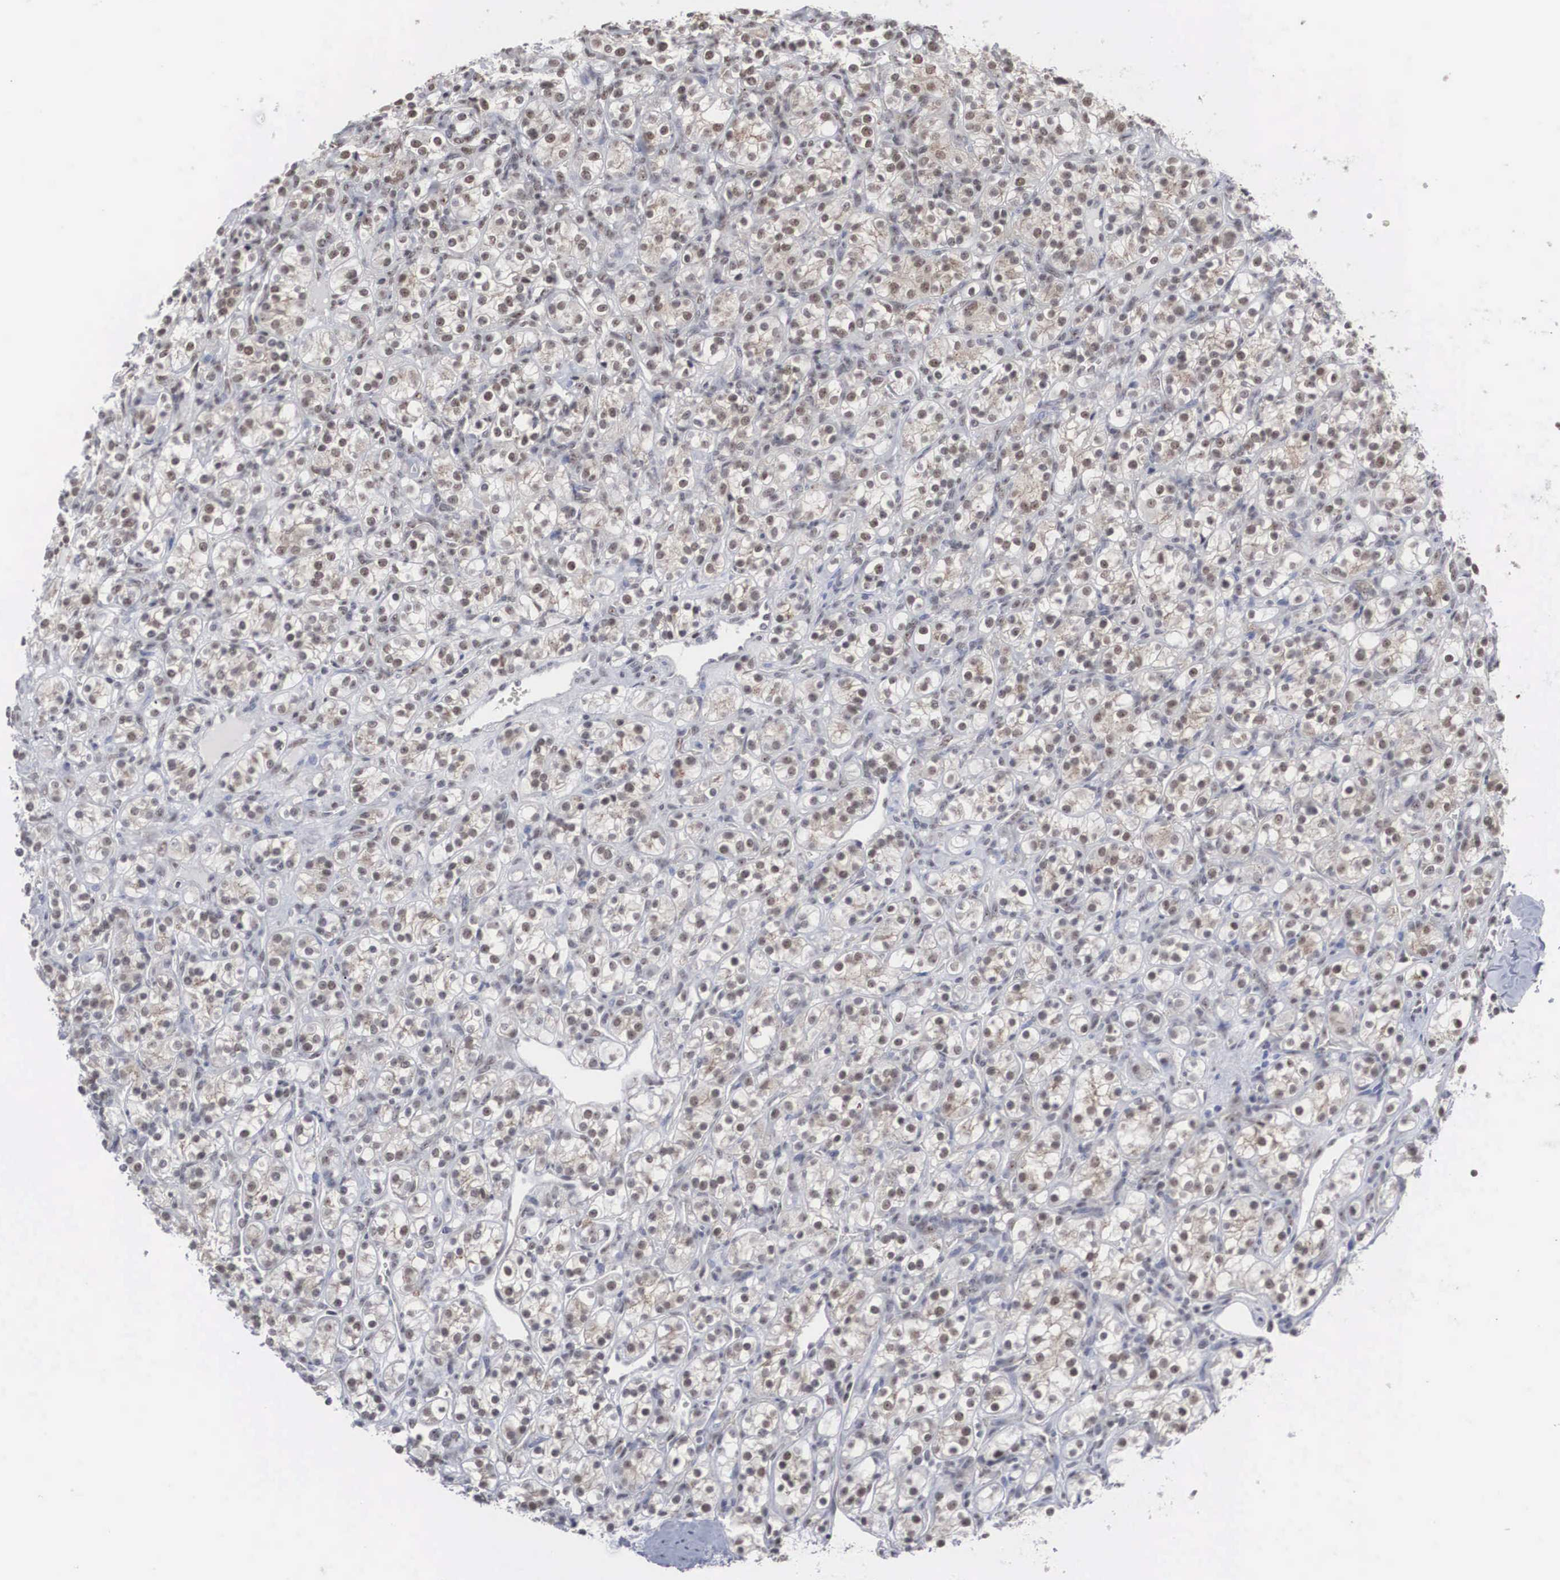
{"staining": {"intensity": "weak", "quantity": "25%-75%", "location": "nuclear"}, "tissue": "renal cancer", "cell_type": "Tumor cells", "image_type": "cancer", "snomed": [{"axis": "morphology", "description": "Adenocarcinoma, NOS"}, {"axis": "topography", "description": "Kidney"}], "caption": "Protein staining displays weak nuclear expression in about 25%-75% of tumor cells in adenocarcinoma (renal).", "gene": "AUTS2", "patient": {"sex": "male", "age": 77}}